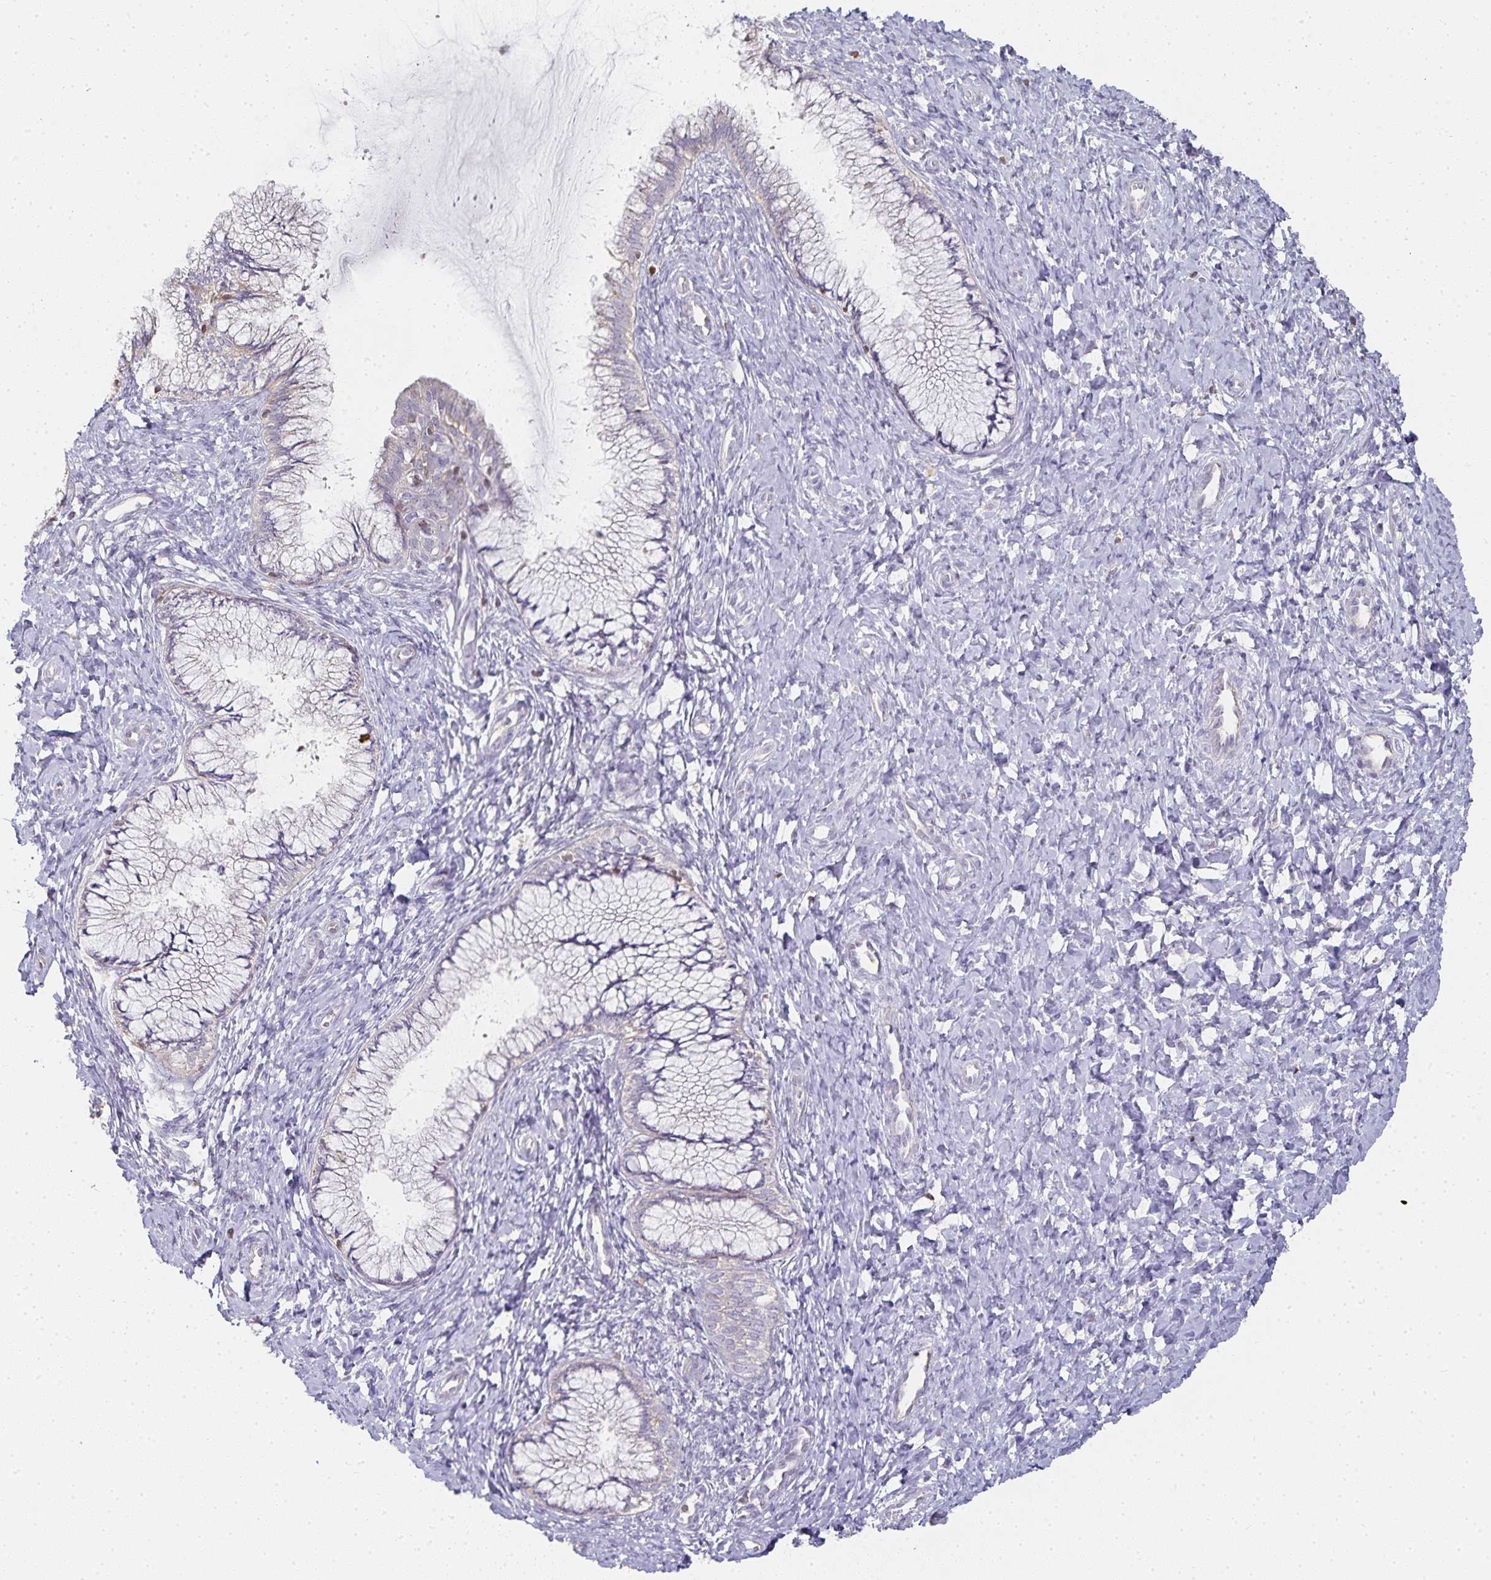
{"staining": {"intensity": "negative", "quantity": "none", "location": "none"}, "tissue": "cervix", "cell_type": "Glandular cells", "image_type": "normal", "snomed": [{"axis": "morphology", "description": "Normal tissue, NOS"}, {"axis": "topography", "description": "Cervix"}], "caption": "Image shows no protein positivity in glandular cells of benign cervix. (Stains: DAB immunohistochemistry (IHC) with hematoxylin counter stain, Microscopy: brightfield microscopy at high magnification).", "gene": "GATA3", "patient": {"sex": "female", "age": 37}}